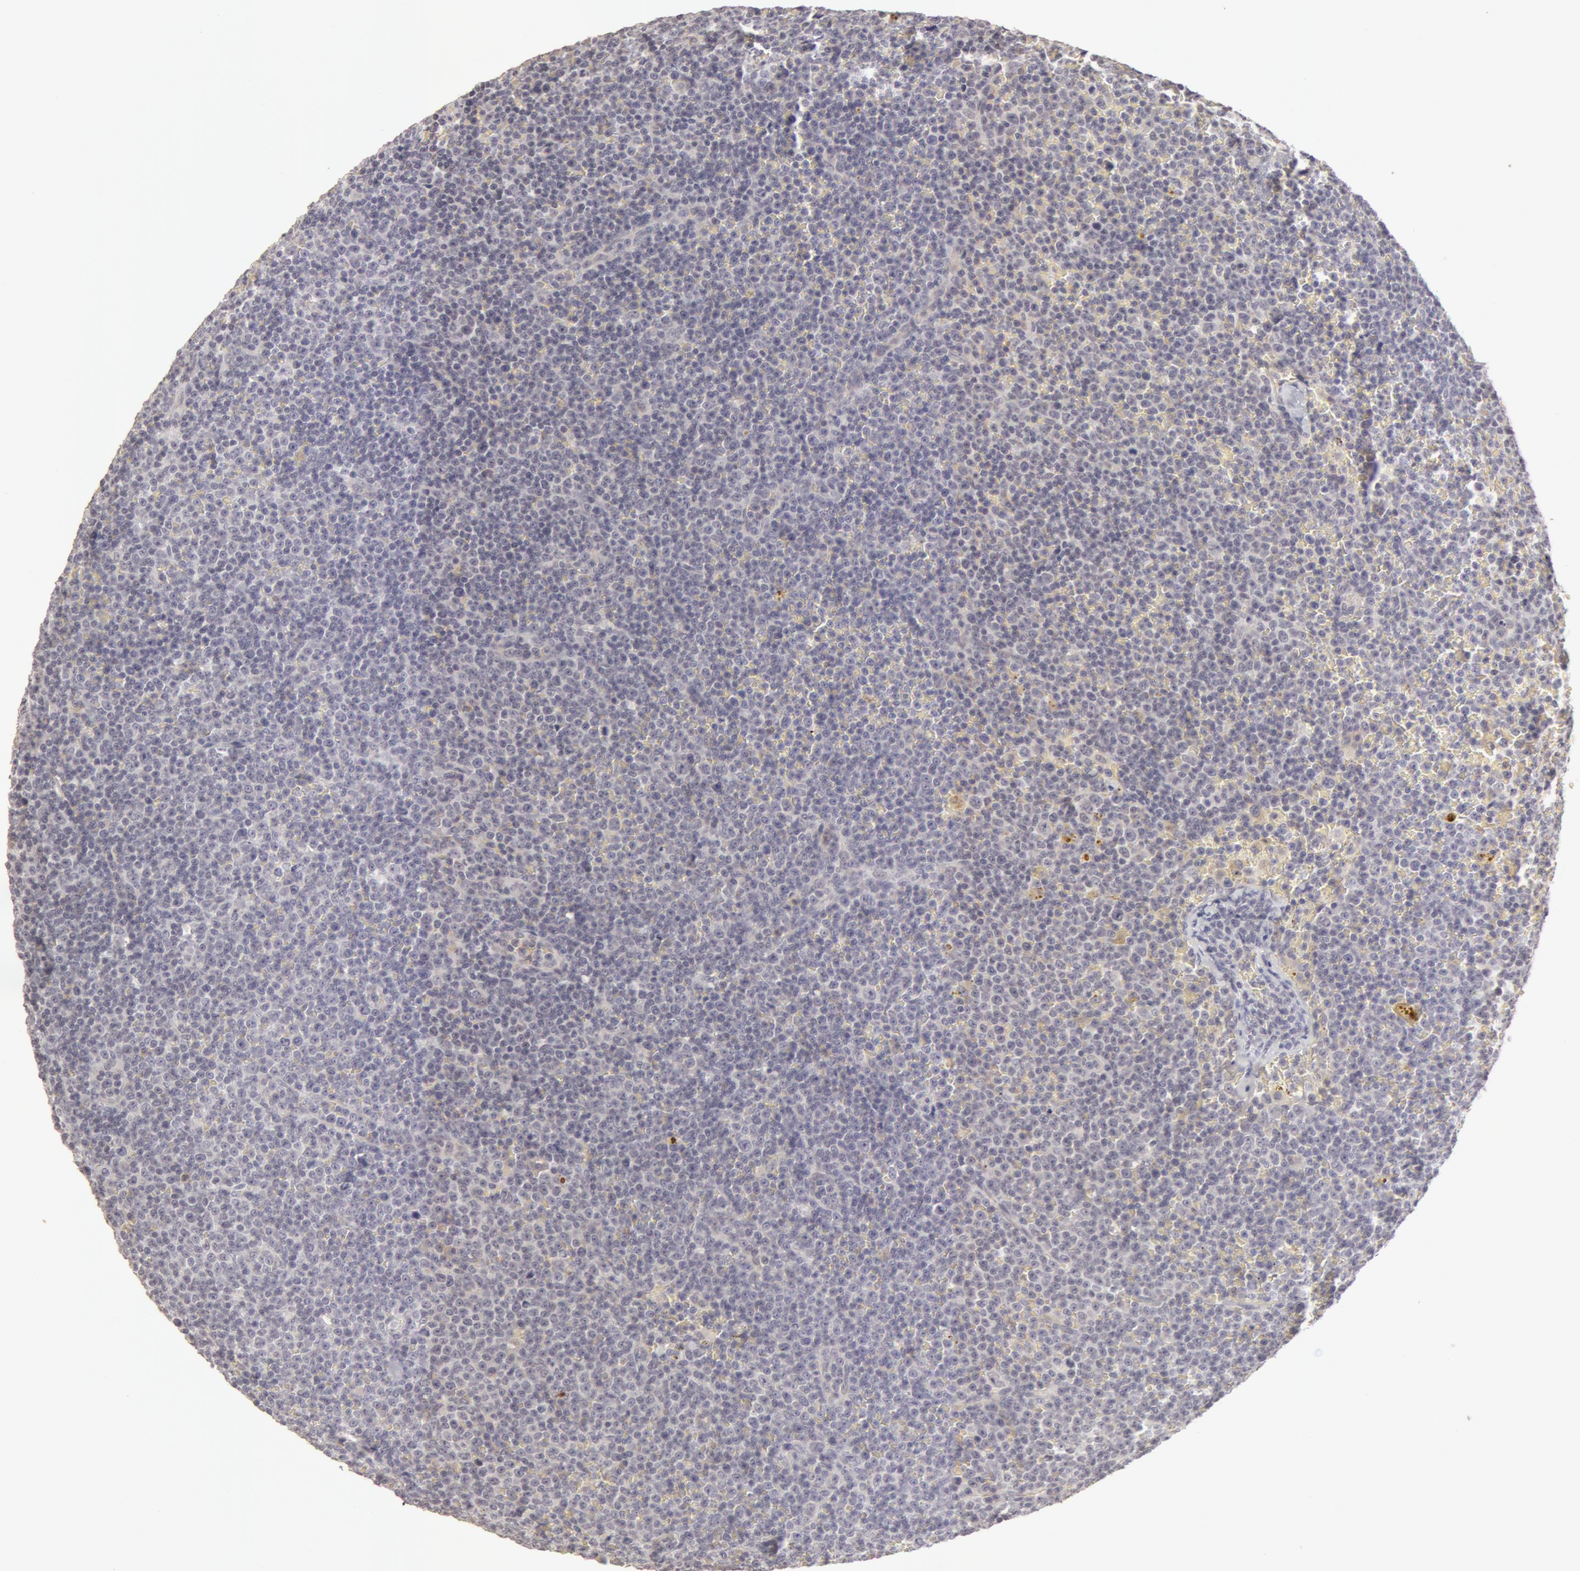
{"staining": {"intensity": "negative", "quantity": "none", "location": "none"}, "tissue": "lymphoma", "cell_type": "Tumor cells", "image_type": "cancer", "snomed": [{"axis": "morphology", "description": "Malignant lymphoma, non-Hodgkin's type, Low grade"}, {"axis": "topography", "description": "Lymph node"}], "caption": "High power microscopy image of an immunohistochemistry (IHC) histopathology image of lymphoma, revealing no significant positivity in tumor cells. (Immunohistochemistry, brightfield microscopy, high magnification).", "gene": "ADAM10", "patient": {"sex": "male", "age": 50}}